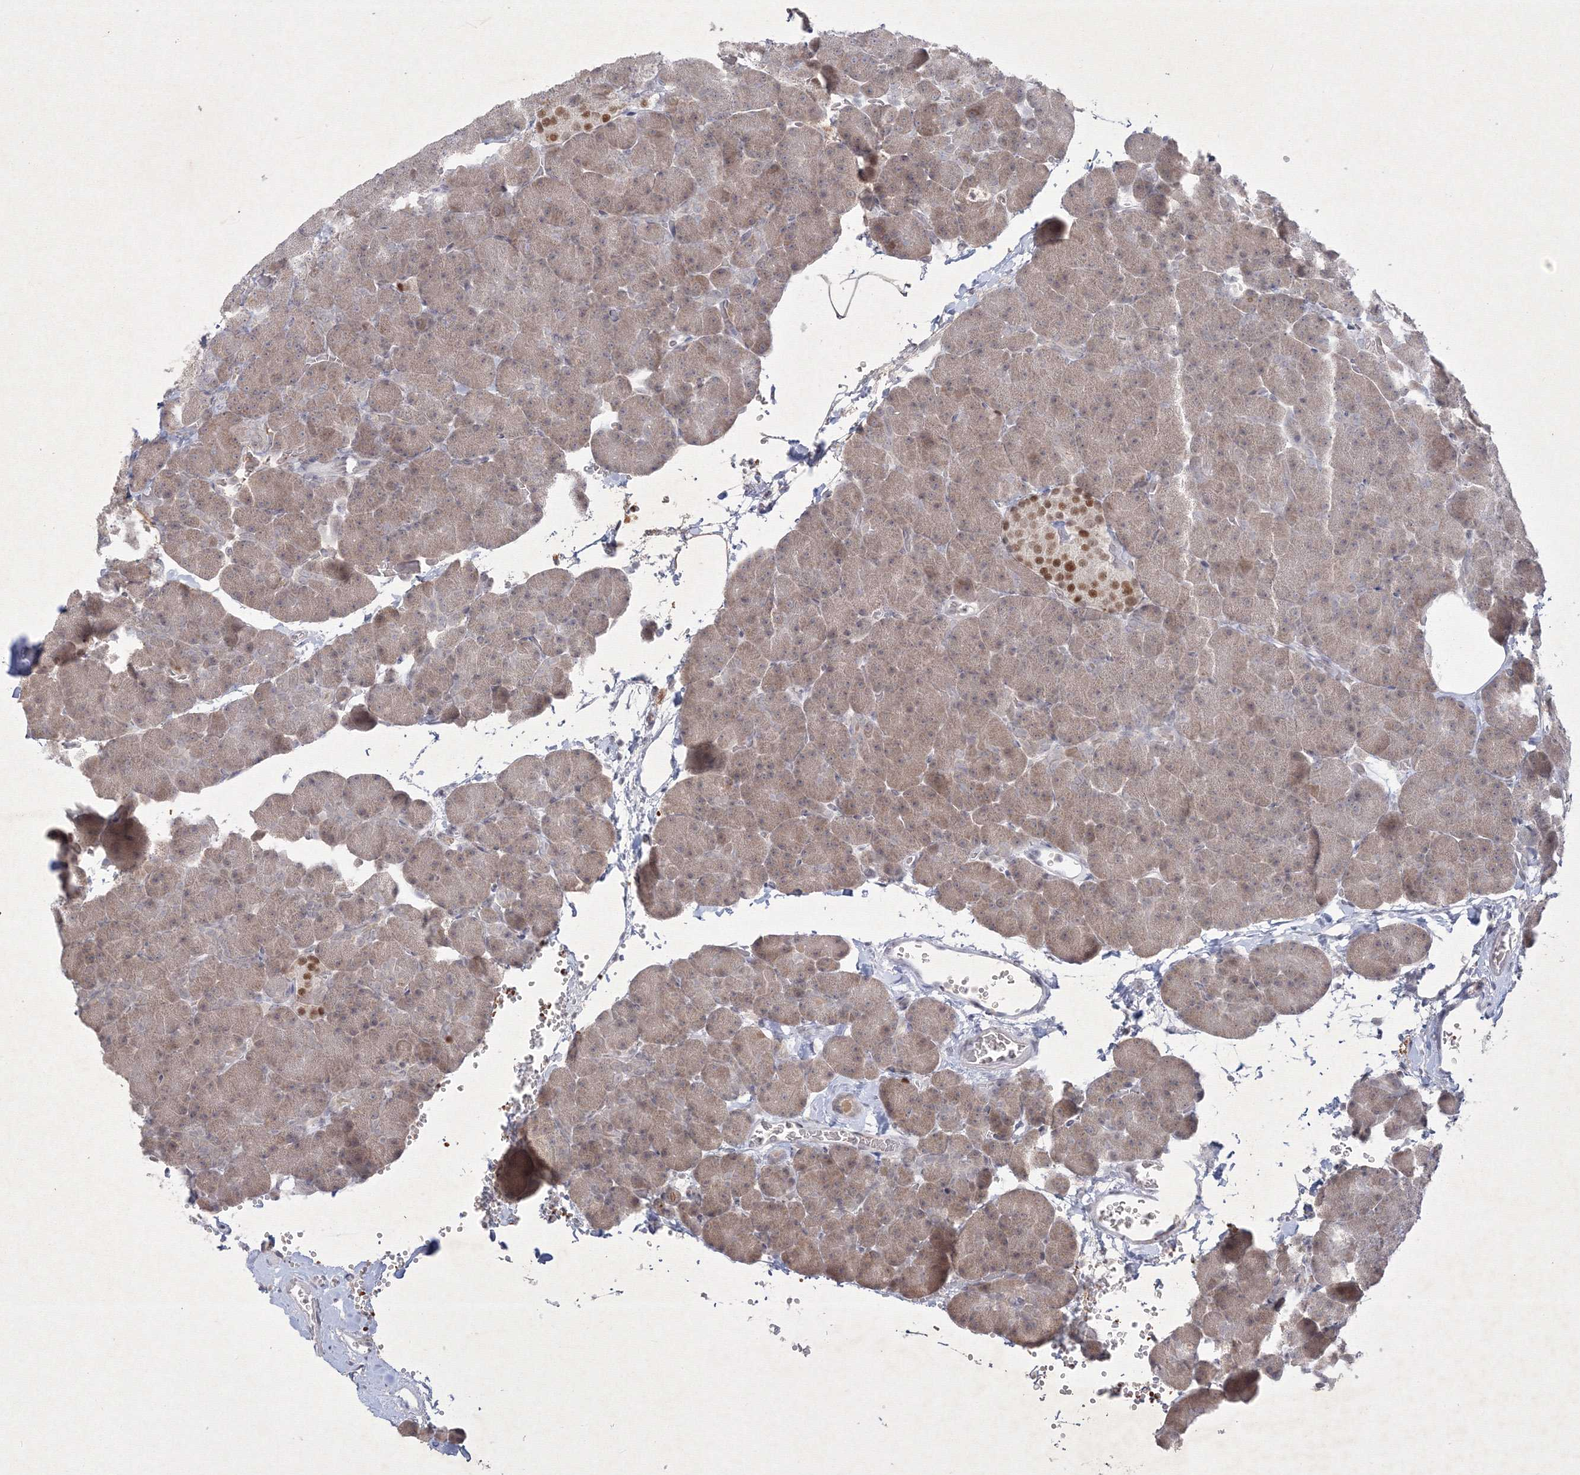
{"staining": {"intensity": "moderate", "quantity": ">75%", "location": "cytoplasmic/membranous,nuclear"}, "tissue": "pancreas", "cell_type": "Exocrine glandular cells", "image_type": "normal", "snomed": [{"axis": "morphology", "description": "Normal tissue, NOS"}, {"axis": "morphology", "description": "Carcinoid, malignant, NOS"}, {"axis": "topography", "description": "Pancreas"}], "caption": "Pancreas stained with IHC shows moderate cytoplasmic/membranous,nuclear staining in approximately >75% of exocrine glandular cells. The protein of interest is shown in brown color, while the nuclei are stained blue.", "gene": "NXPE3", "patient": {"sex": "female", "age": 35}}